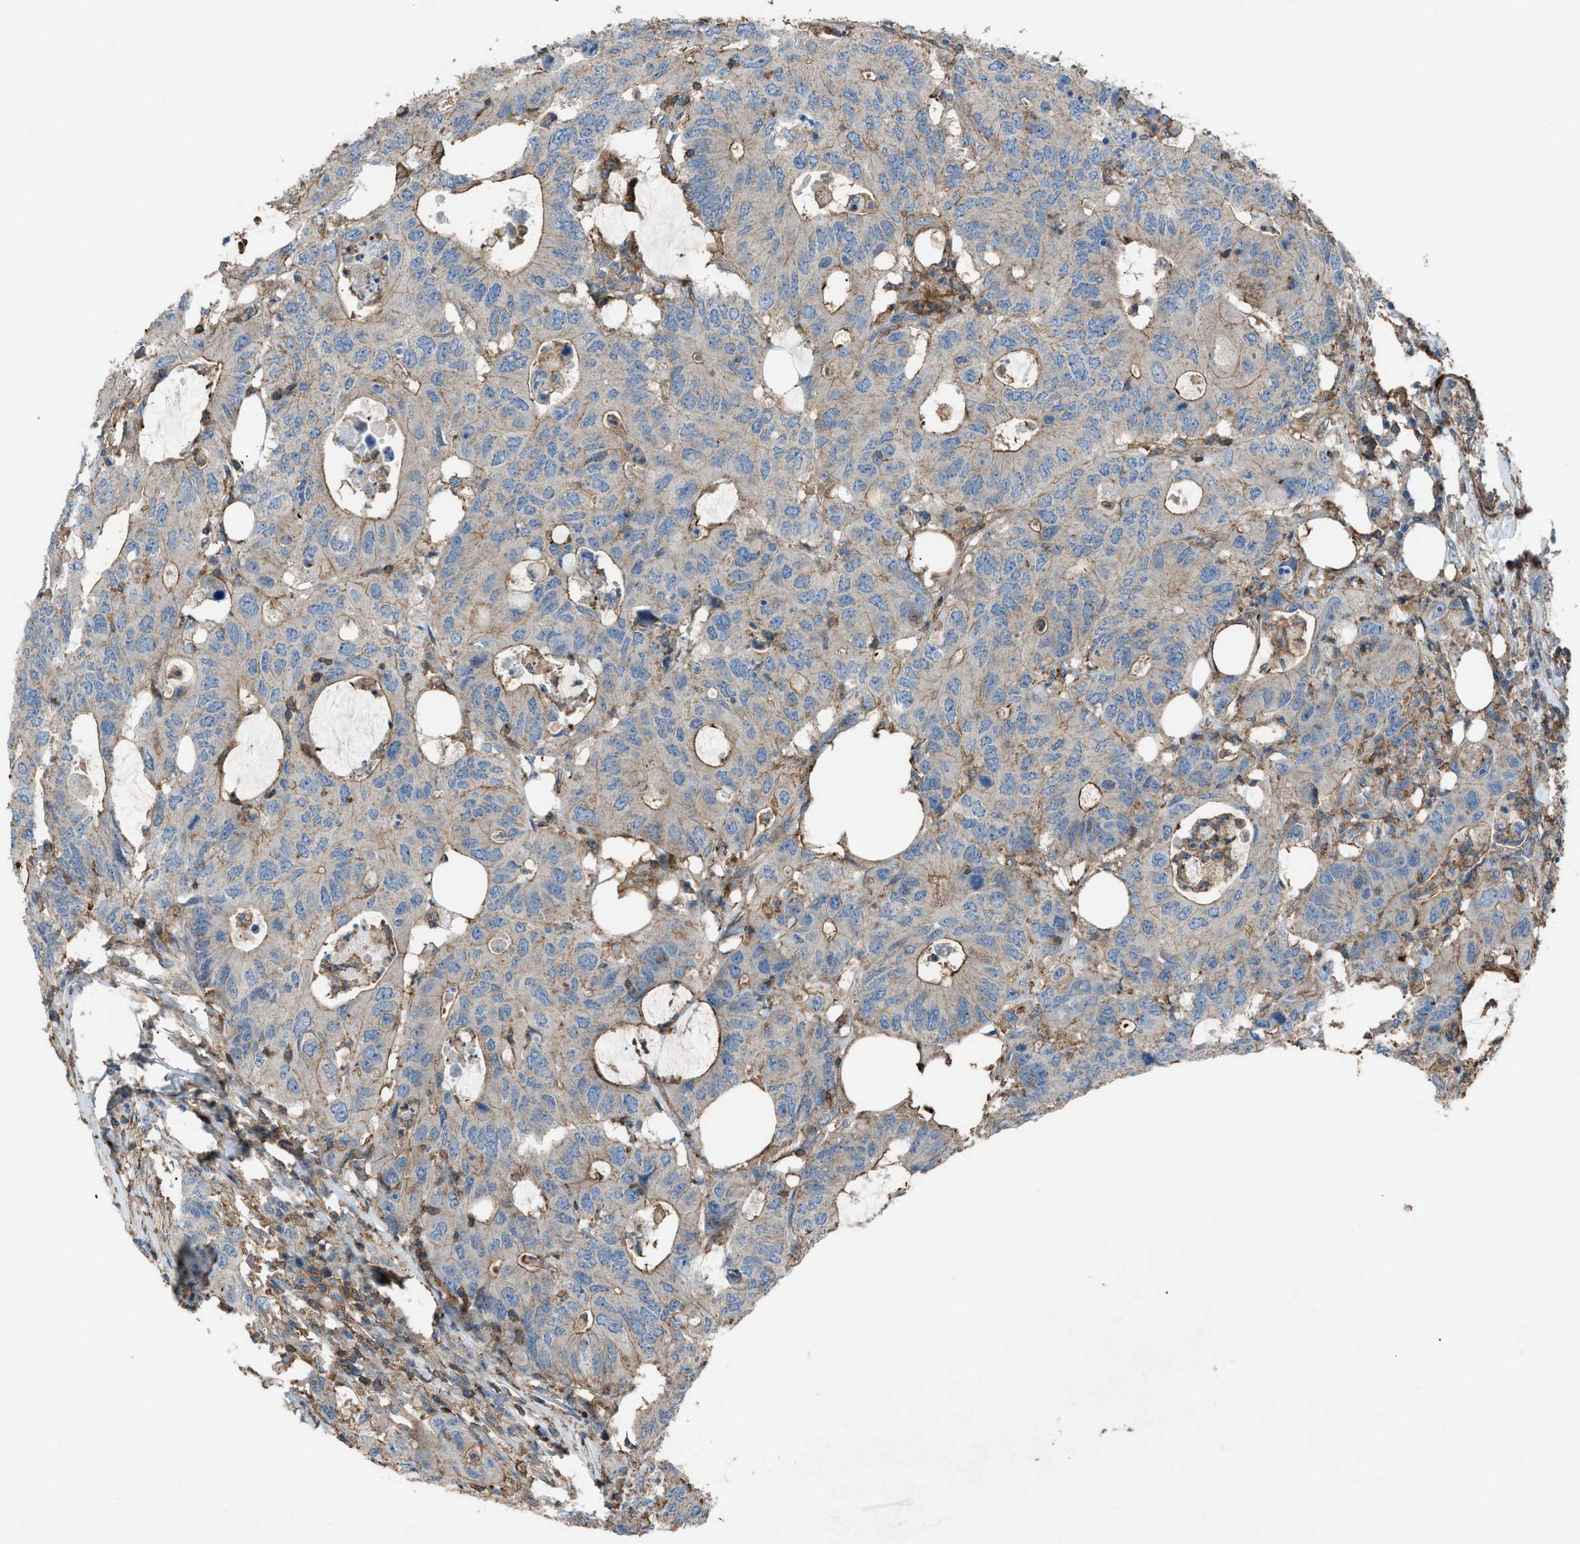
{"staining": {"intensity": "weak", "quantity": ">75%", "location": "cytoplasmic/membranous"}, "tissue": "colorectal cancer", "cell_type": "Tumor cells", "image_type": "cancer", "snomed": [{"axis": "morphology", "description": "Adenocarcinoma, NOS"}, {"axis": "topography", "description": "Colon"}], "caption": "High-power microscopy captured an immunohistochemistry micrograph of colorectal cancer, revealing weak cytoplasmic/membranous expression in approximately >75% of tumor cells. The staining was performed using DAB, with brown indicating positive protein expression. Nuclei are stained blue with hematoxylin.", "gene": "NCK2", "patient": {"sex": "male", "age": 71}}